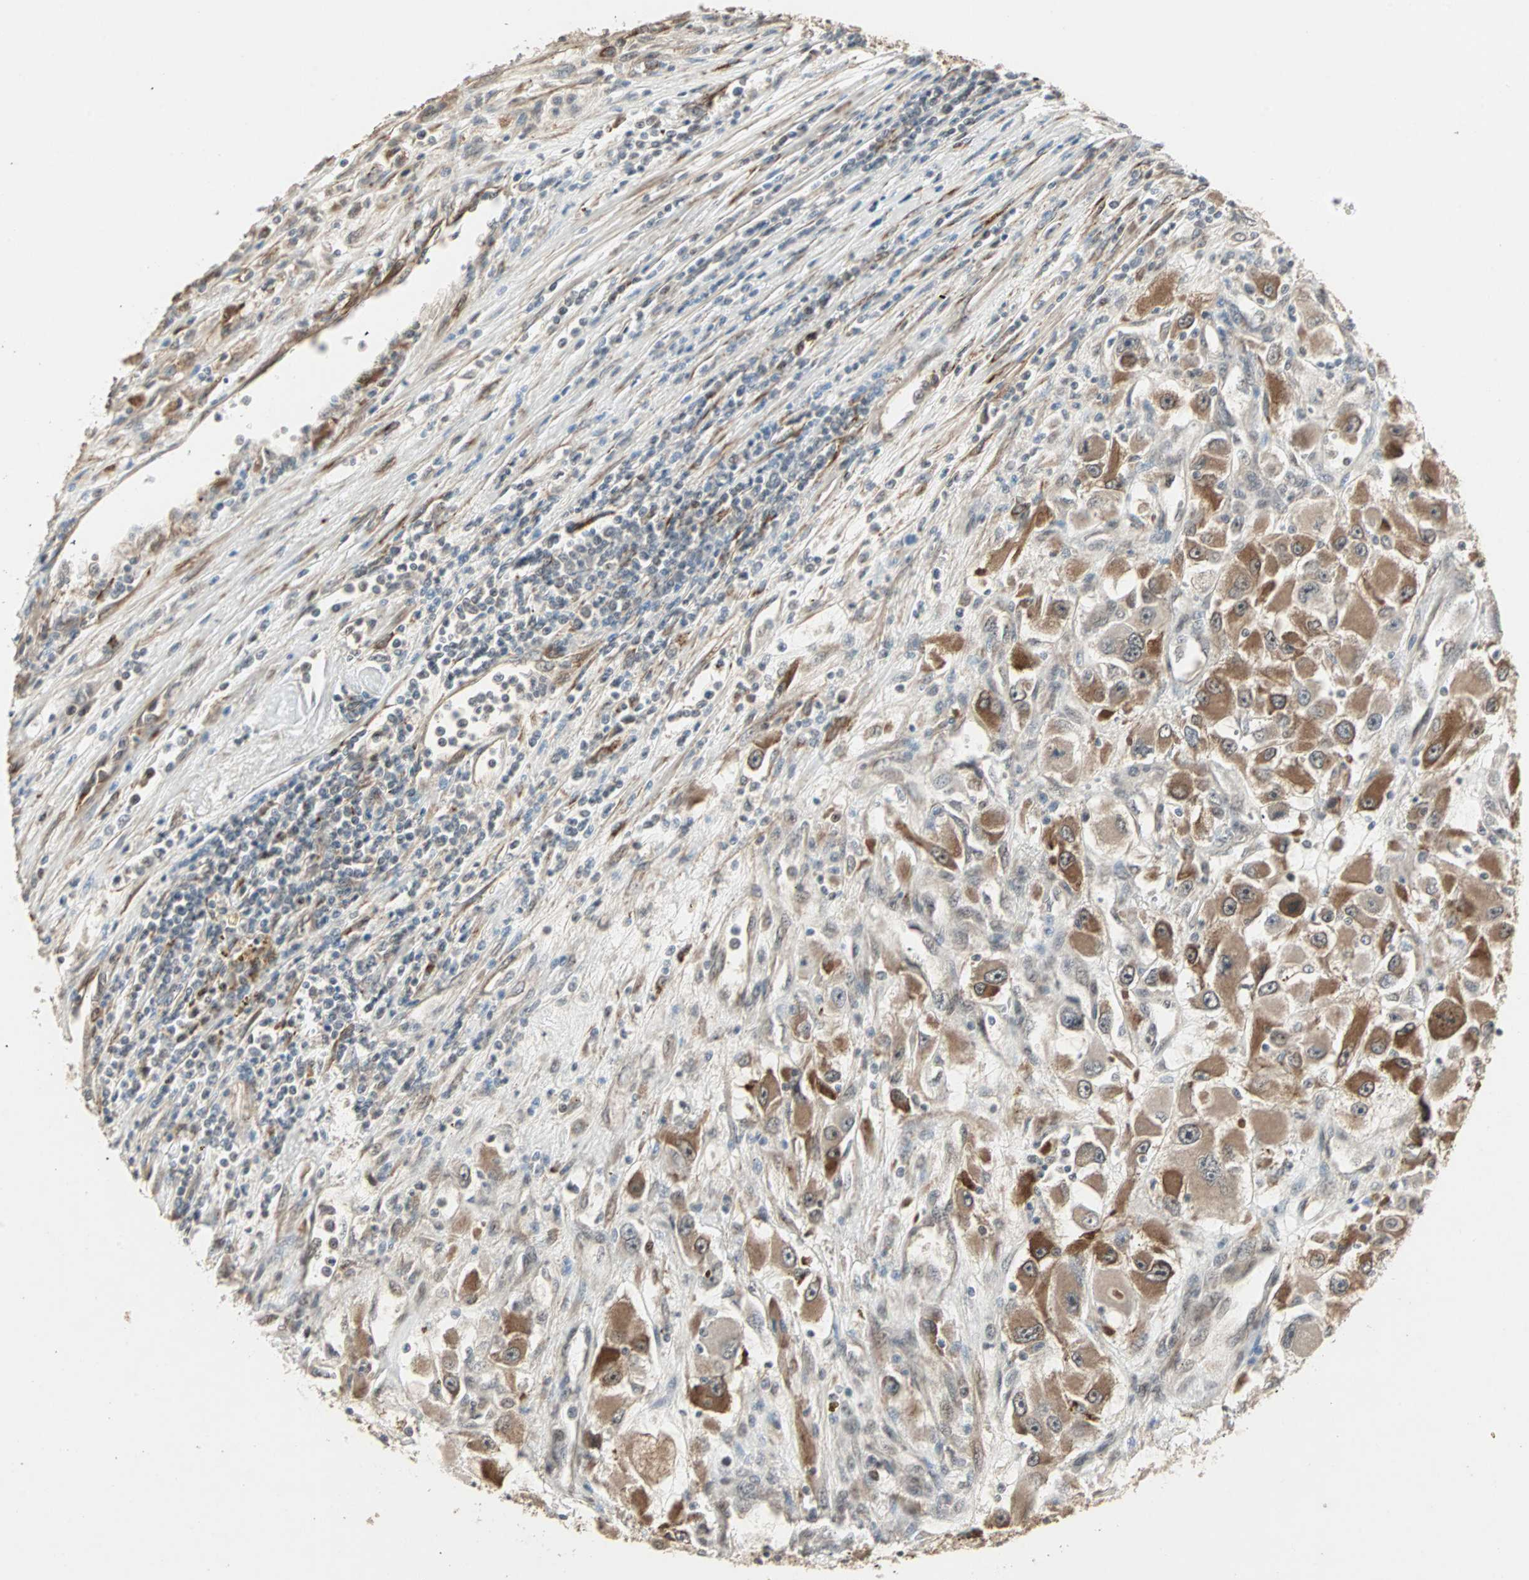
{"staining": {"intensity": "moderate", "quantity": ">75%", "location": "cytoplasmic/membranous"}, "tissue": "renal cancer", "cell_type": "Tumor cells", "image_type": "cancer", "snomed": [{"axis": "morphology", "description": "Adenocarcinoma, NOS"}, {"axis": "topography", "description": "Kidney"}], "caption": "Moderate cytoplasmic/membranous expression is seen in about >75% of tumor cells in renal cancer.", "gene": "TRPV4", "patient": {"sex": "female", "age": 52}}